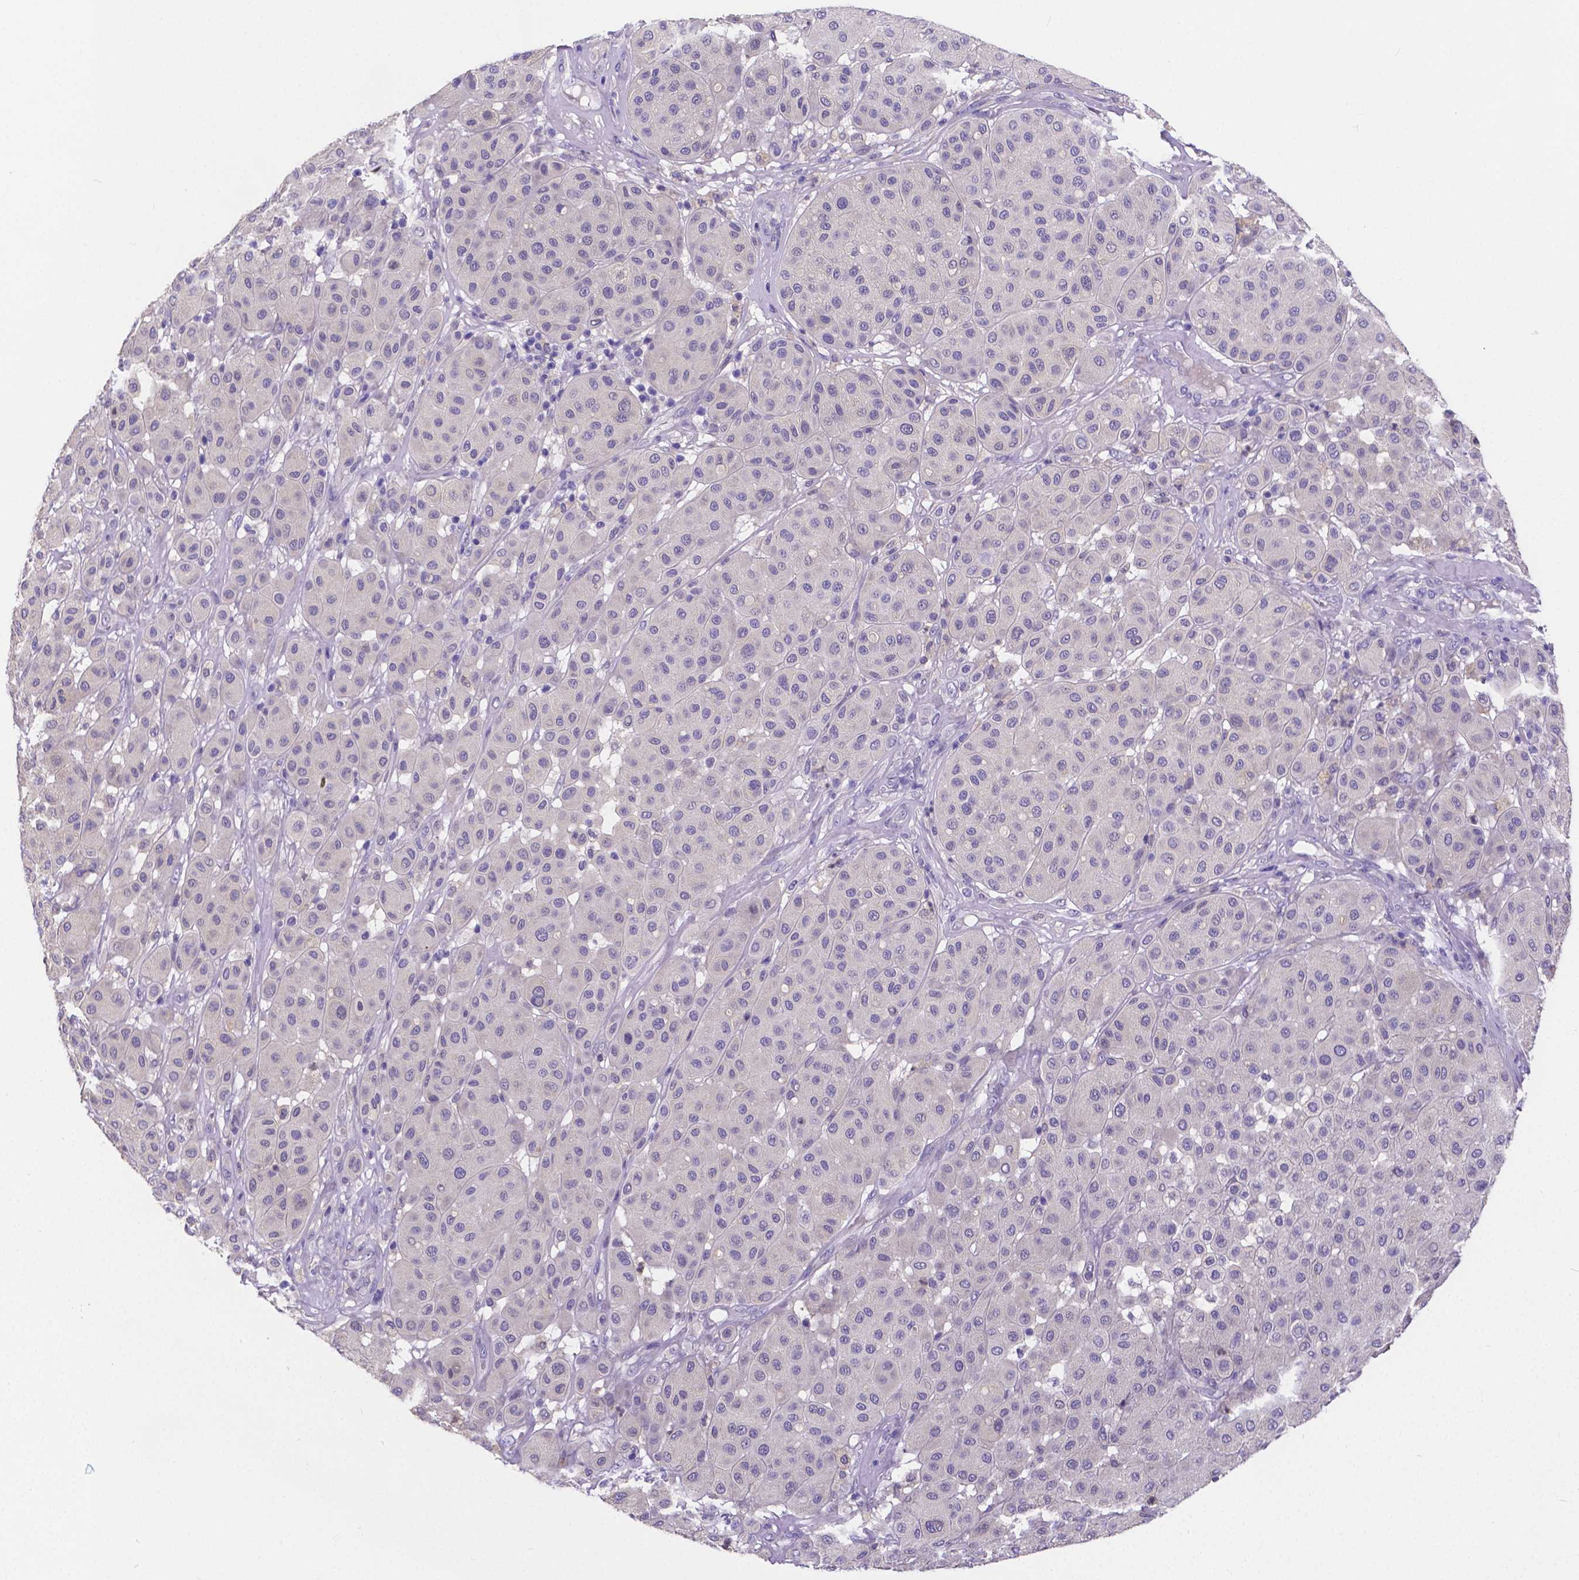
{"staining": {"intensity": "negative", "quantity": "none", "location": "none"}, "tissue": "melanoma", "cell_type": "Tumor cells", "image_type": "cancer", "snomed": [{"axis": "morphology", "description": "Malignant melanoma, Metastatic site"}, {"axis": "topography", "description": "Smooth muscle"}], "caption": "IHC image of neoplastic tissue: melanoma stained with DAB (3,3'-diaminobenzidine) reveals no significant protein positivity in tumor cells.", "gene": "ATP6V1D", "patient": {"sex": "male", "age": 41}}